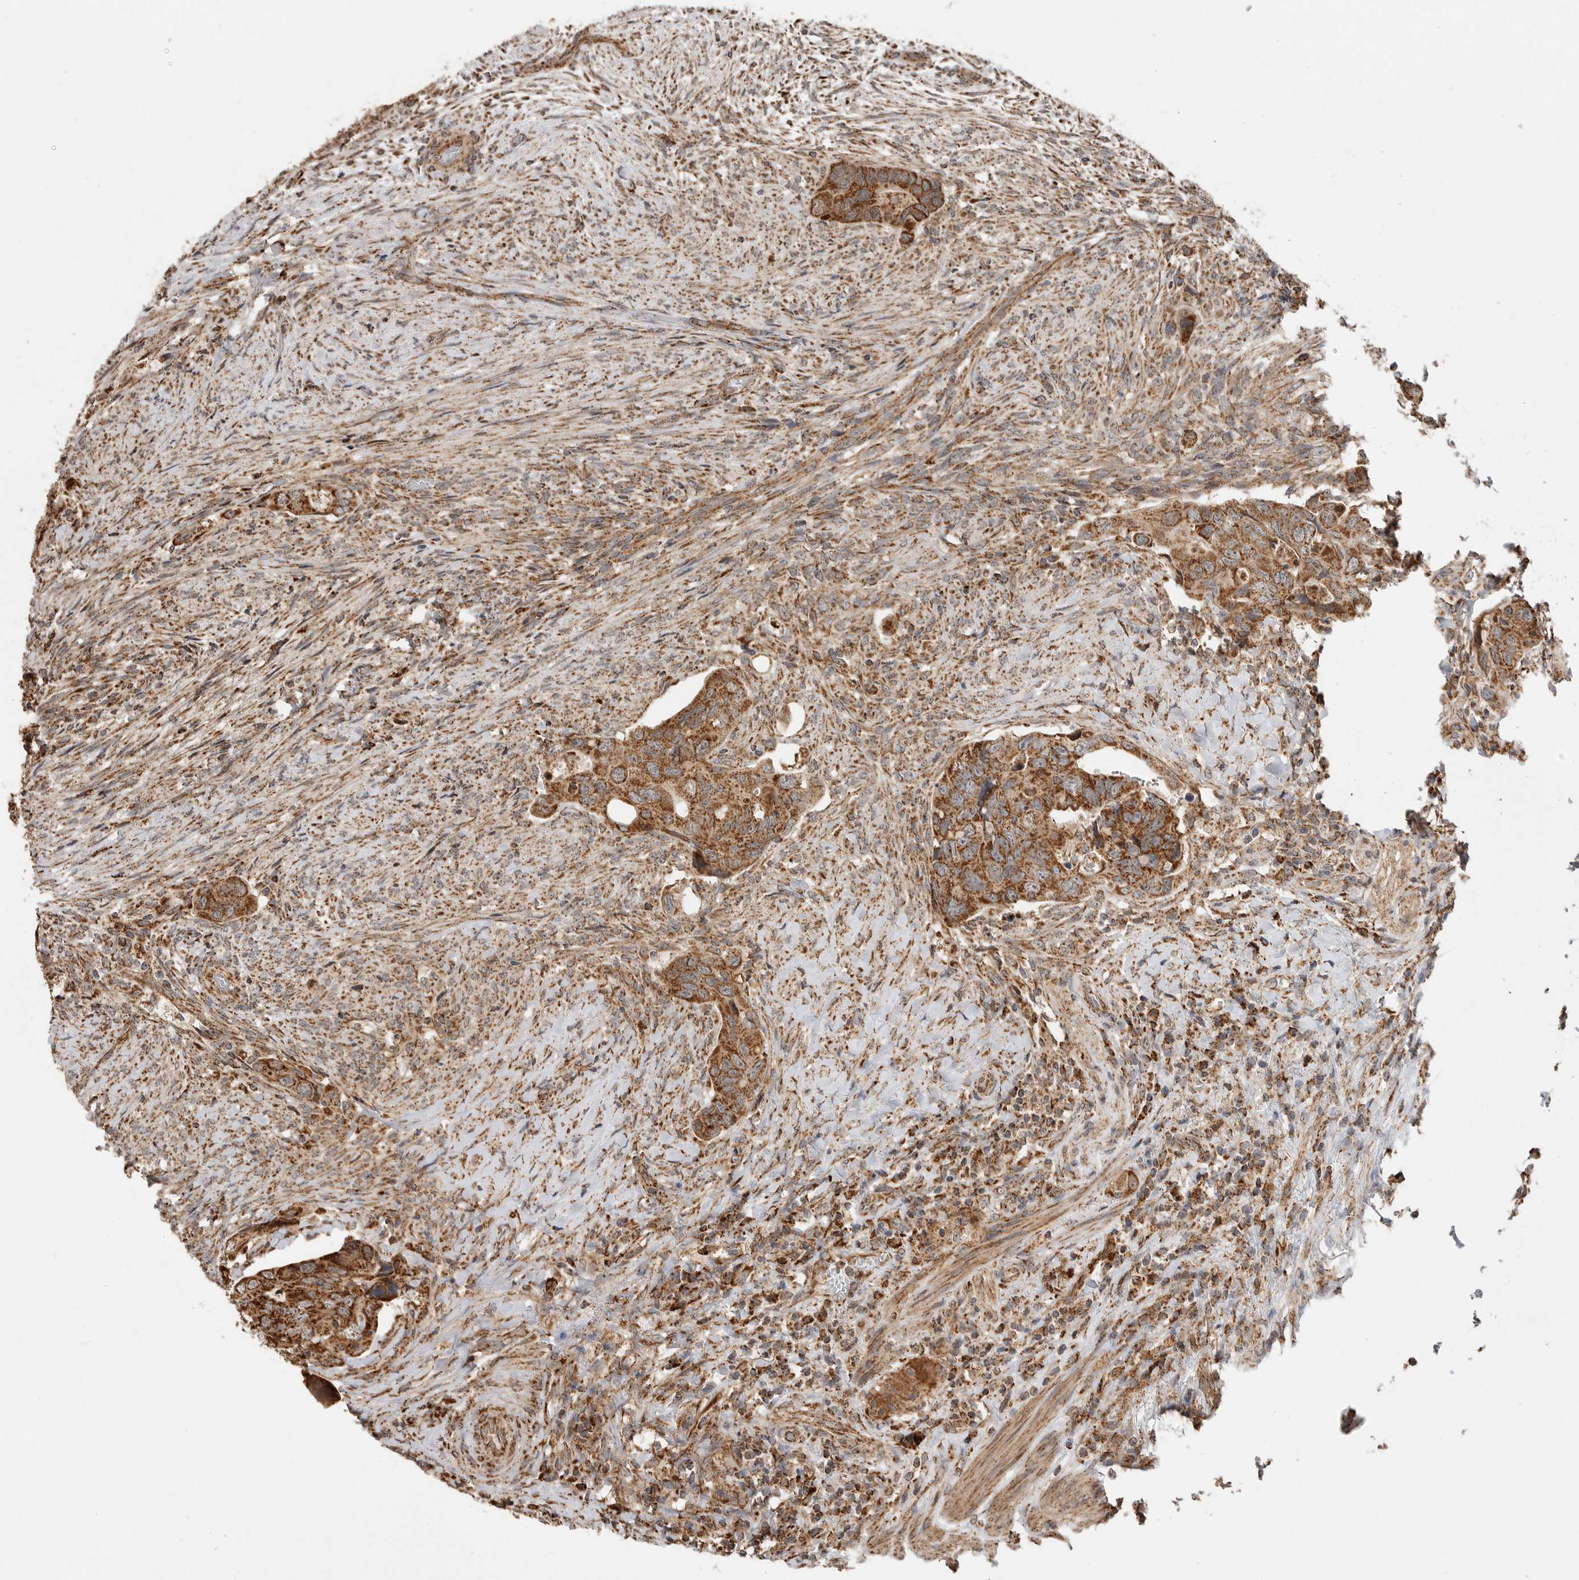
{"staining": {"intensity": "strong", "quantity": ">75%", "location": "cytoplasmic/membranous"}, "tissue": "colorectal cancer", "cell_type": "Tumor cells", "image_type": "cancer", "snomed": [{"axis": "morphology", "description": "Adenocarcinoma, NOS"}, {"axis": "topography", "description": "Rectum"}], "caption": "Human colorectal adenocarcinoma stained with a brown dye reveals strong cytoplasmic/membranous positive positivity in approximately >75% of tumor cells.", "gene": "GCNT2", "patient": {"sex": "male", "age": 63}}